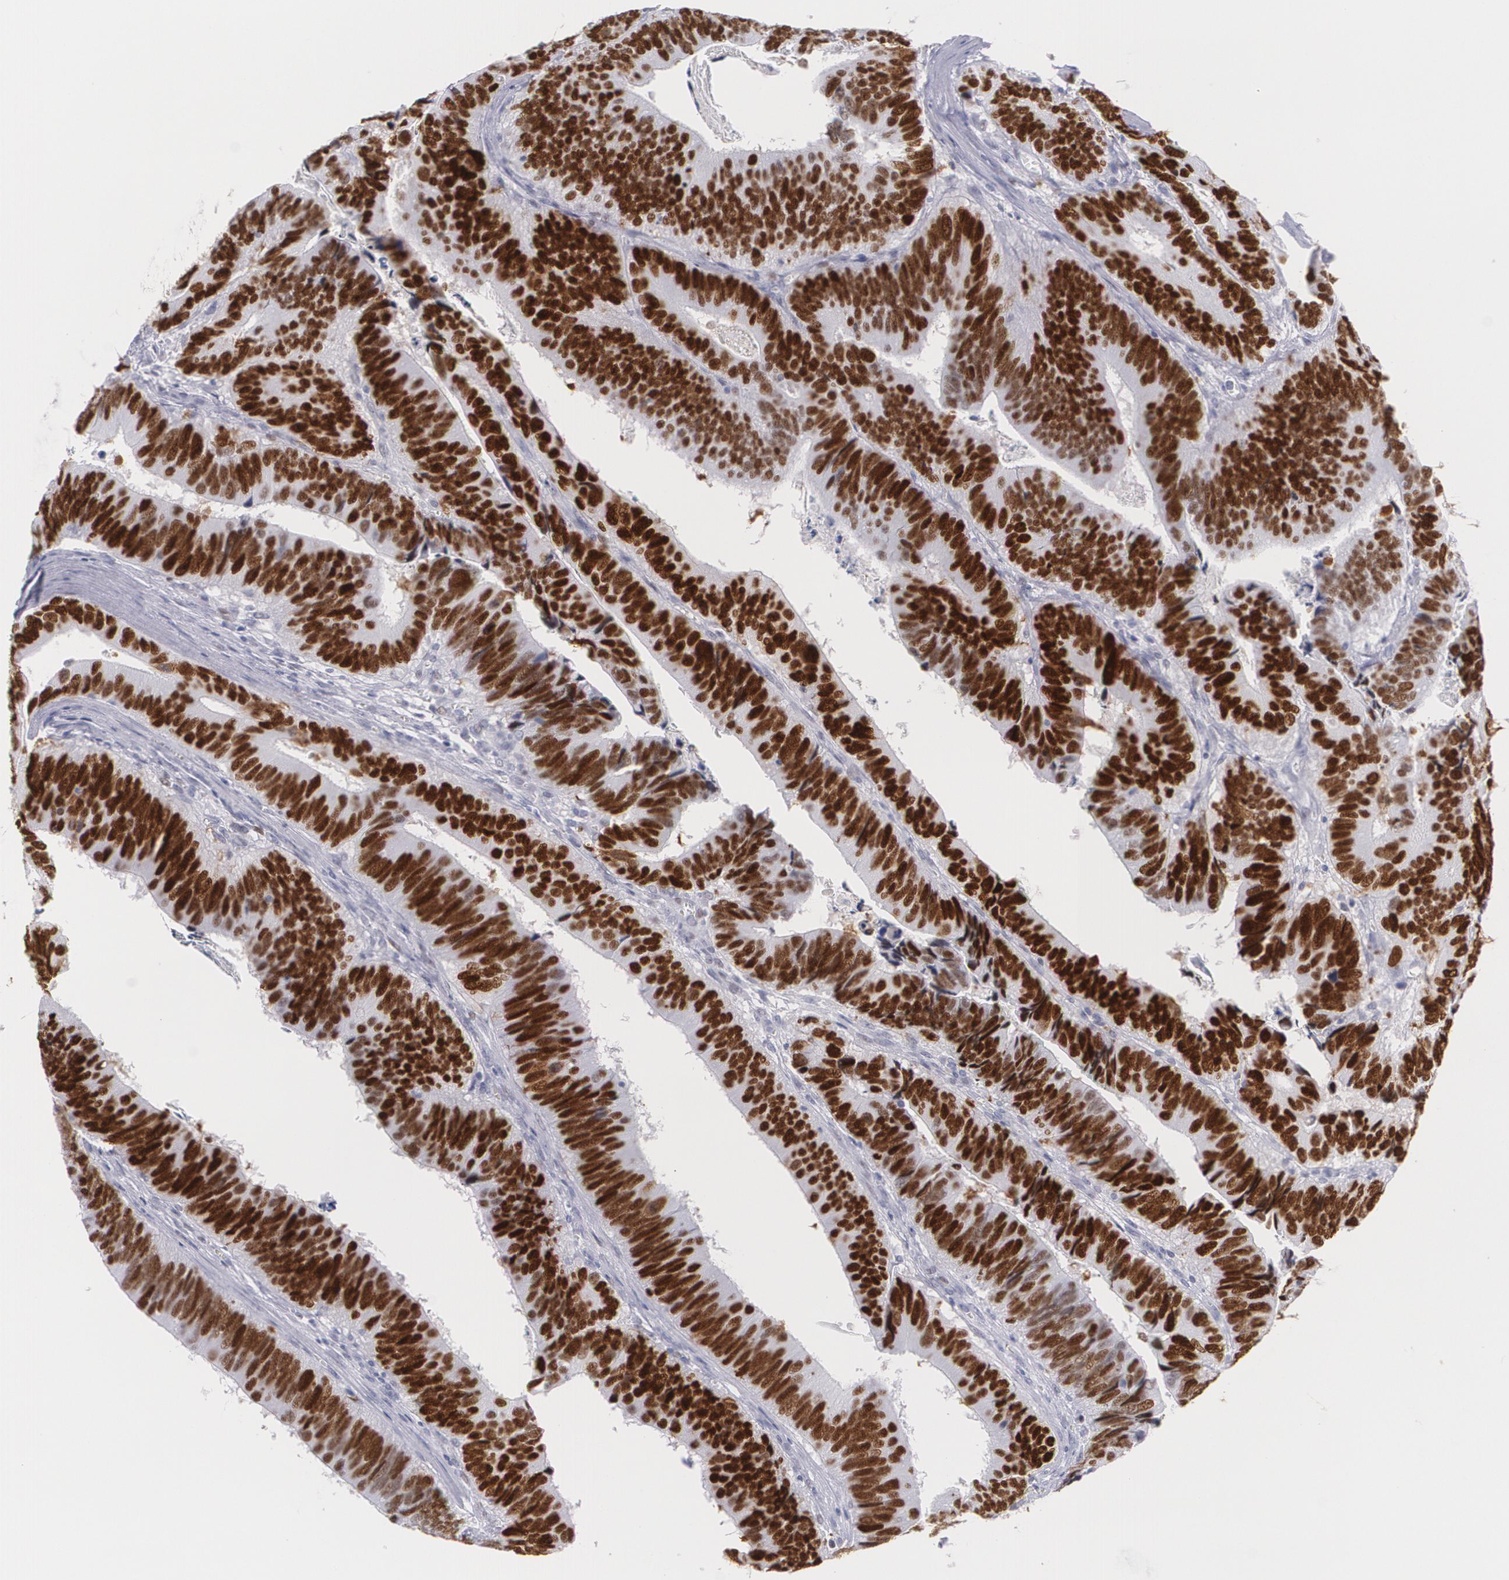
{"staining": {"intensity": "strong", "quantity": ">75%", "location": "nuclear"}, "tissue": "colorectal cancer", "cell_type": "Tumor cells", "image_type": "cancer", "snomed": [{"axis": "morphology", "description": "Adenocarcinoma, NOS"}, {"axis": "topography", "description": "Colon"}], "caption": "Strong nuclear positivity is seen in approximately >75% of tumor cells in colorectal cancer (adenocarcinoma).", "gene": "TP53", "patient": {"sex": "male", "age": 72}}